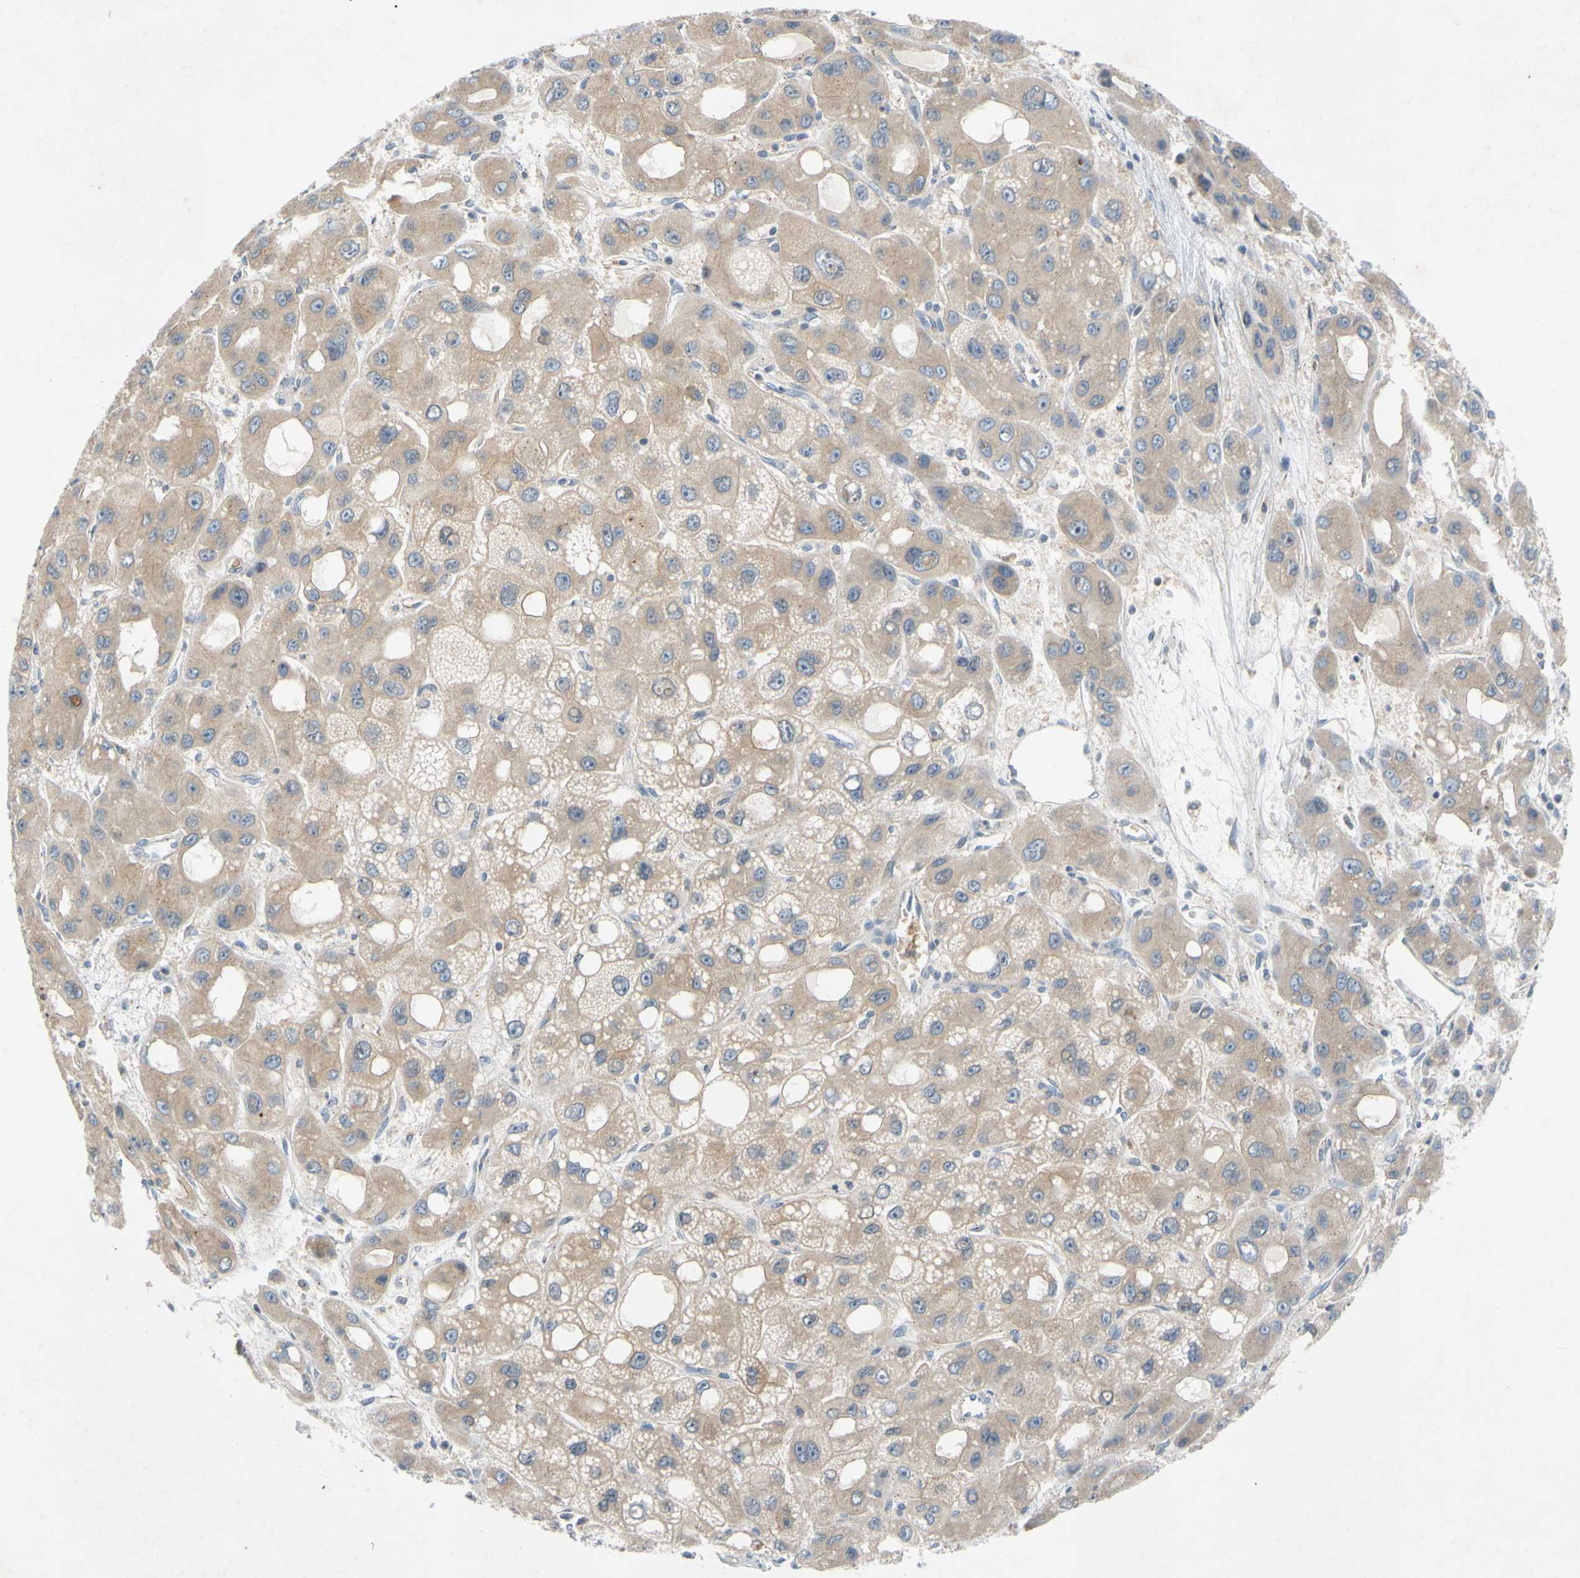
{"staining": {"intensity": "weak", "quantity": ">75%", "location": "cytoplasmic/membranous"}, "tissue": "liver cancer", "cell_type": "Tumor cells", "image_type": "cancer", "snomed": [{"axis": "morphology", "description": "Carcinoma, Hepatocellular, NOS"}, {"axis": "topography", "description": "Liver"}], "caption": "Liver cancer stained with immunohistochemistry demonstrates weak cytoplasmic/membranous staining in approximately >75% of tumor cells.", "gene": "ADD2", "patient": {"sex": "male", "age": 55}}